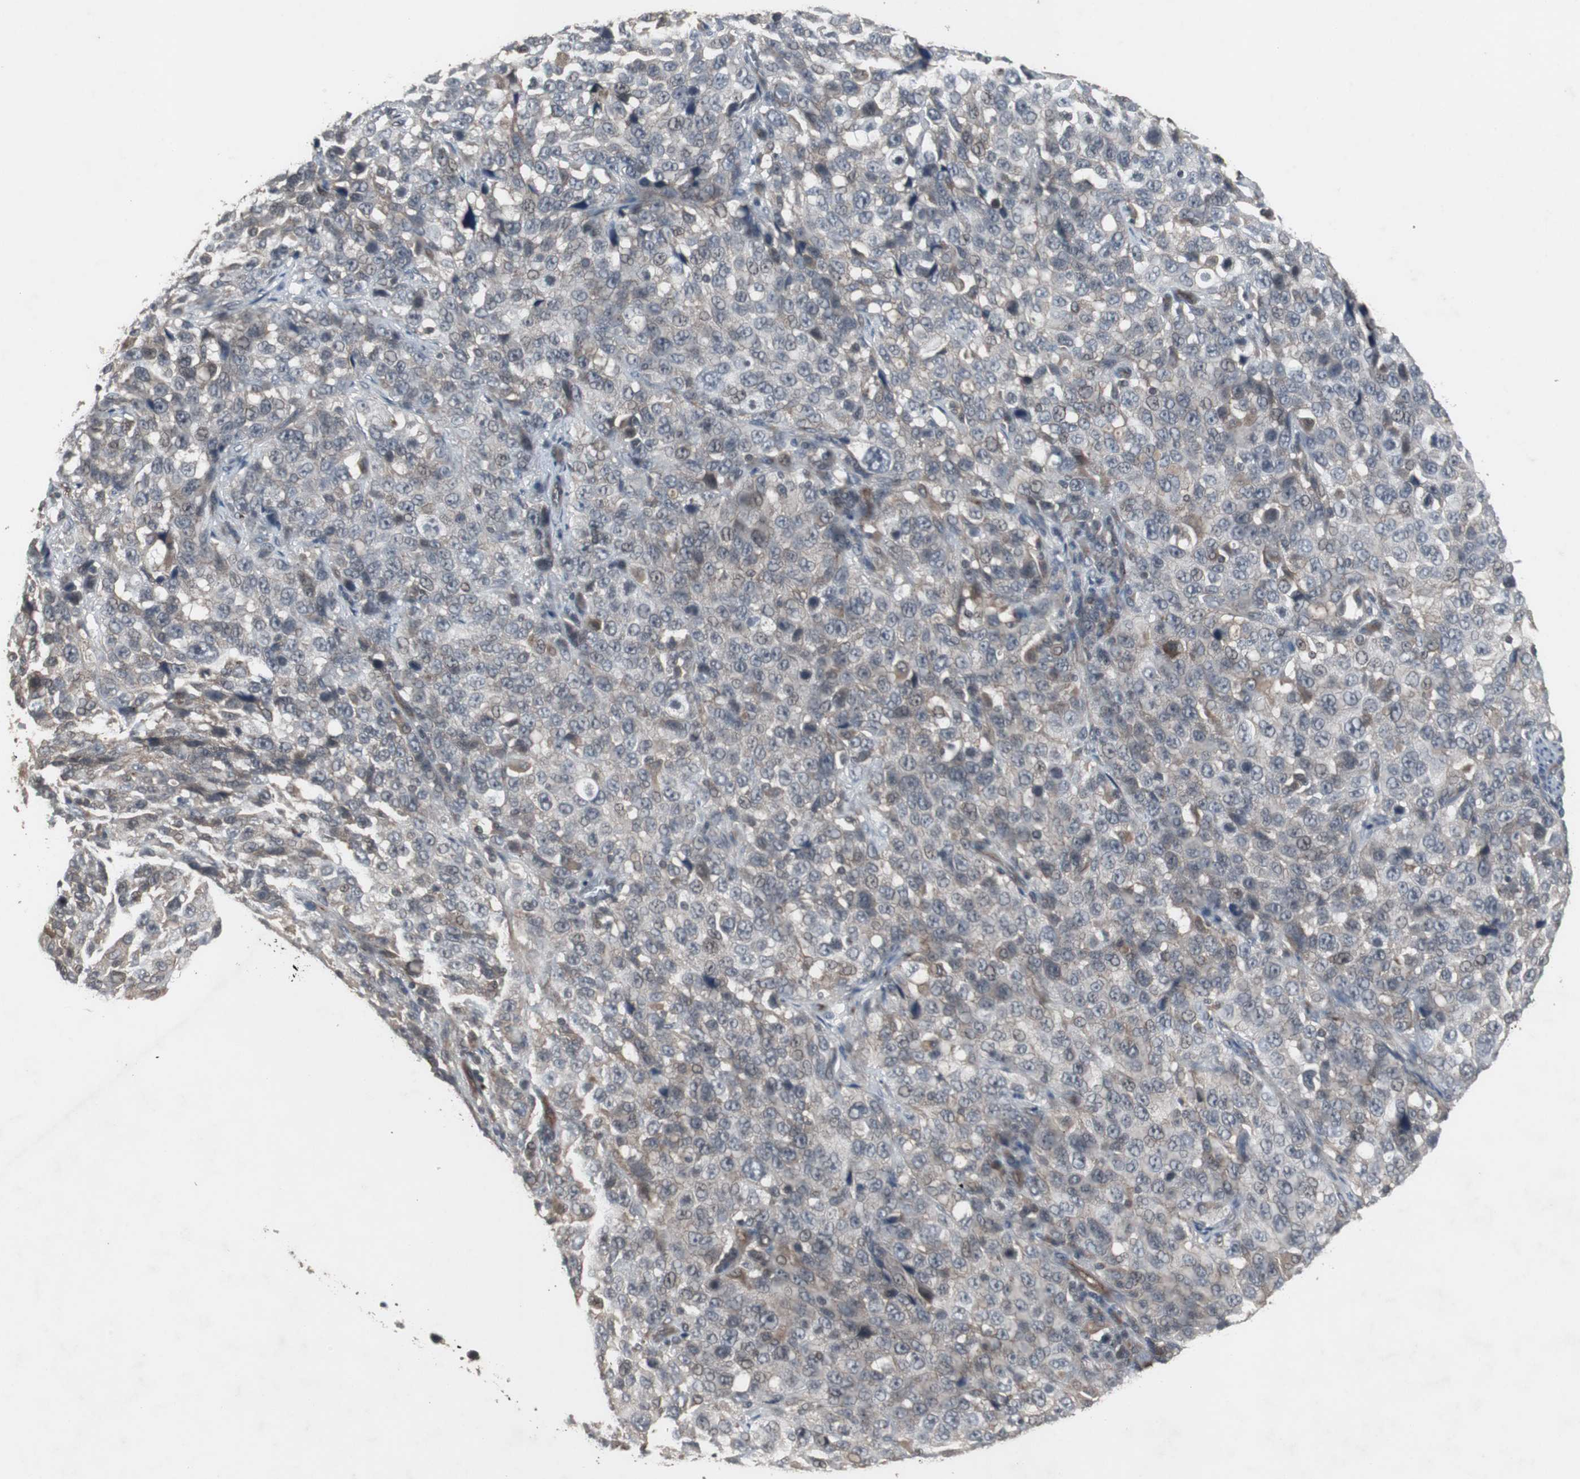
{"staining": {"intensity": "weak", "quantity": "25%-75%", "location": "cytoplasmic/membranous"}, "tissue": "stomach cancer", "cell_type": "Tumor cells", "image_type": "cancer", "snomed": [{"axis": "morphology", "description": "Normal tissue, NOS"}, {"axis": "morphology", "description": "Adenocarcinoma, NOS"}, {"axis": "topography", "description": "Stomach"}], "caption": "Tumor cells show low levels of weak cytoplasmic/membranous expression in about 25%-75% of cells in adenocarcinoma (stomach).", "gene": "ATP2B2", "patient": {"sex": "male", "age": 48}}